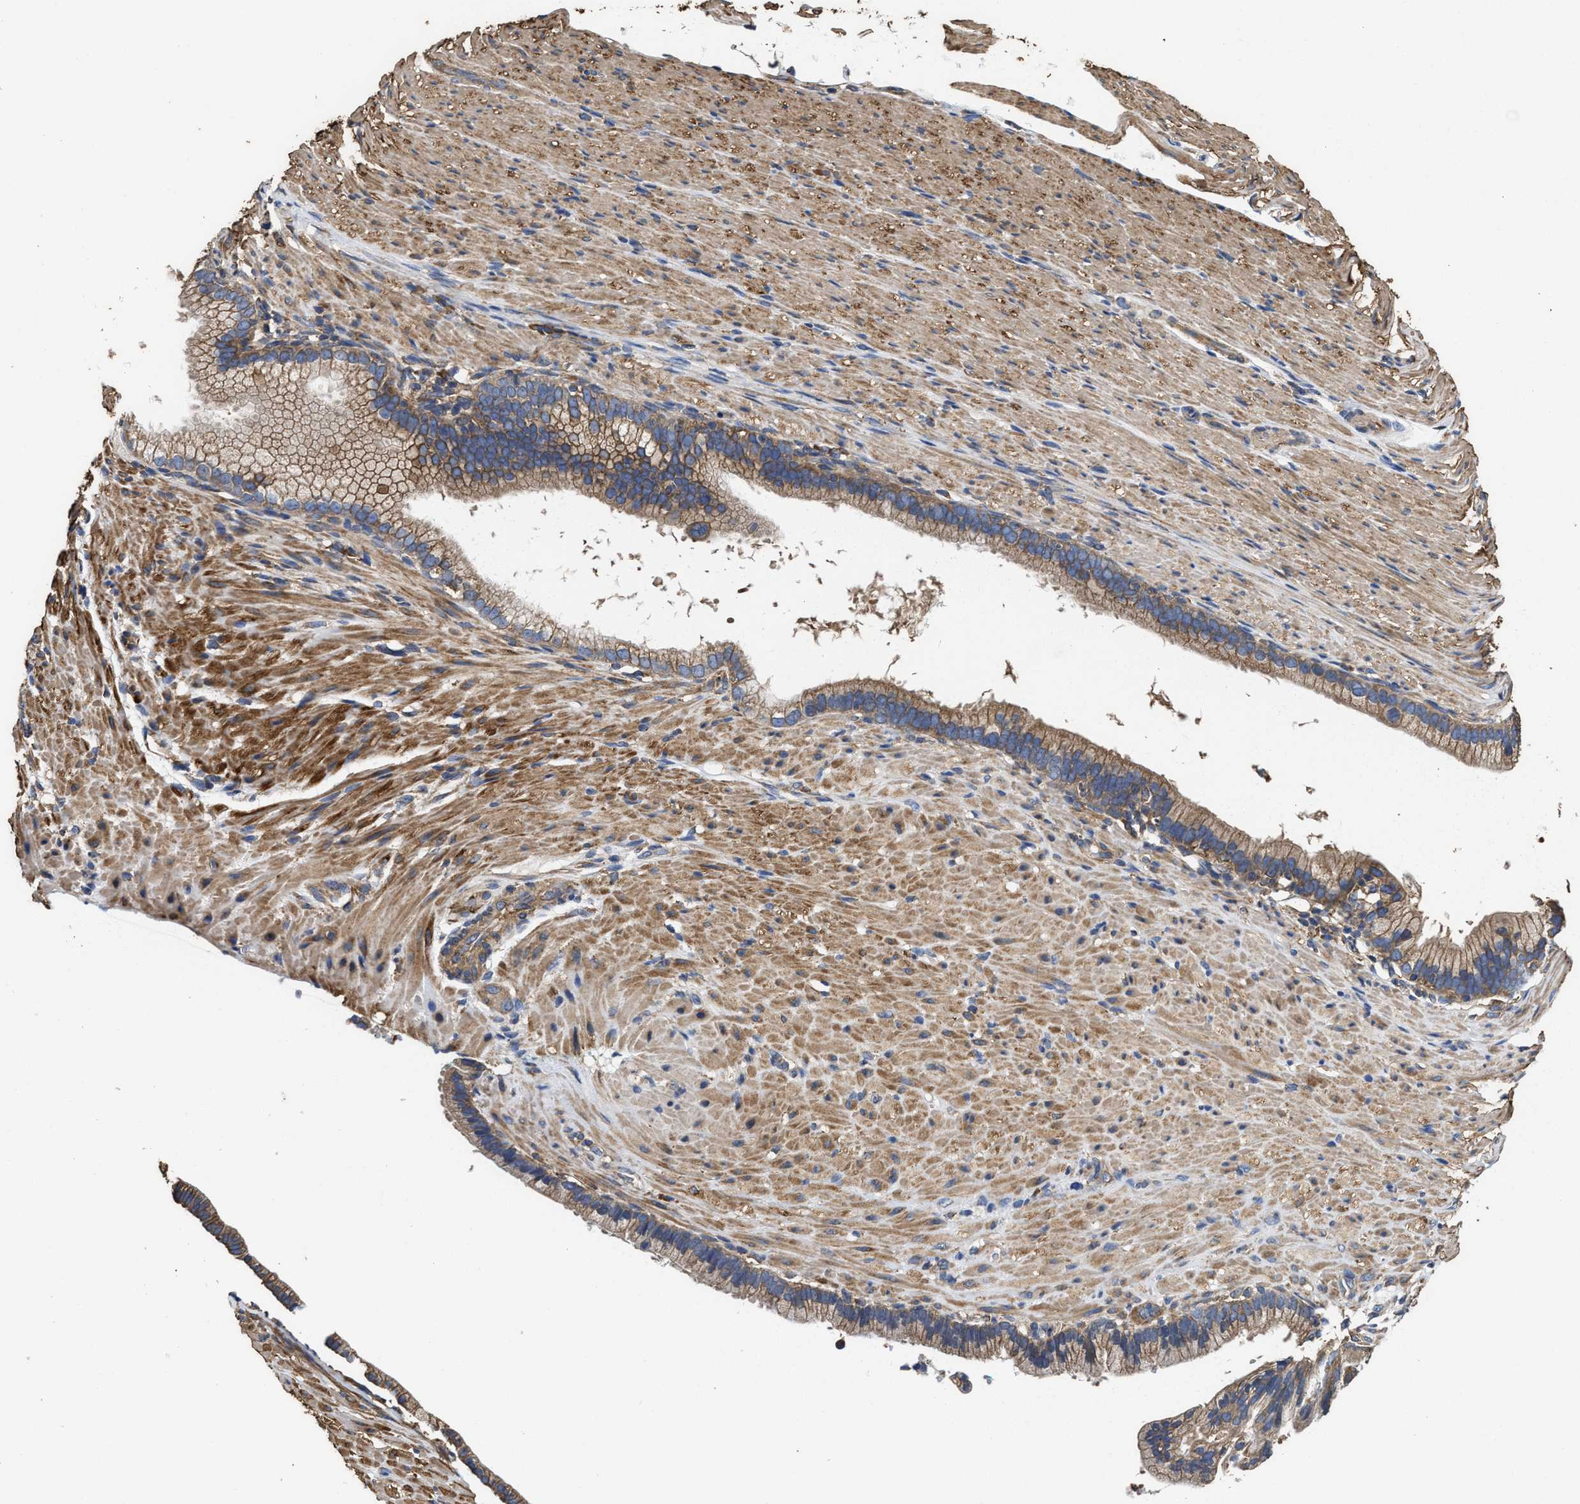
{"staining": {"intensity": "moderate", "quantity": ">75%", "location": "cytoplasmic/membranous"}, "tissue": "pancreatic cancer", "cell_type": "Tumor cells", "image_type": "cancer", "snomed": [{"axis": "morphology", "description": "Adenocarcinoma, NOS"}, {"axis": "topography", "description": "Pancreas"}], "caption": "Tumor cells show medium levels of moderate cytoplasmic/membranous staining in approximately >75% of cells in pancreatic cancer (adenocarcinoma). The protein of interest is stained brown, and the nuclei are stained in blue (DAB (3,3'-diaminobenzidine) IHC with brightfield microscopy, high magnification).", "gene": "SFXN4", "patient": {"sex": "male", "age": 69}}